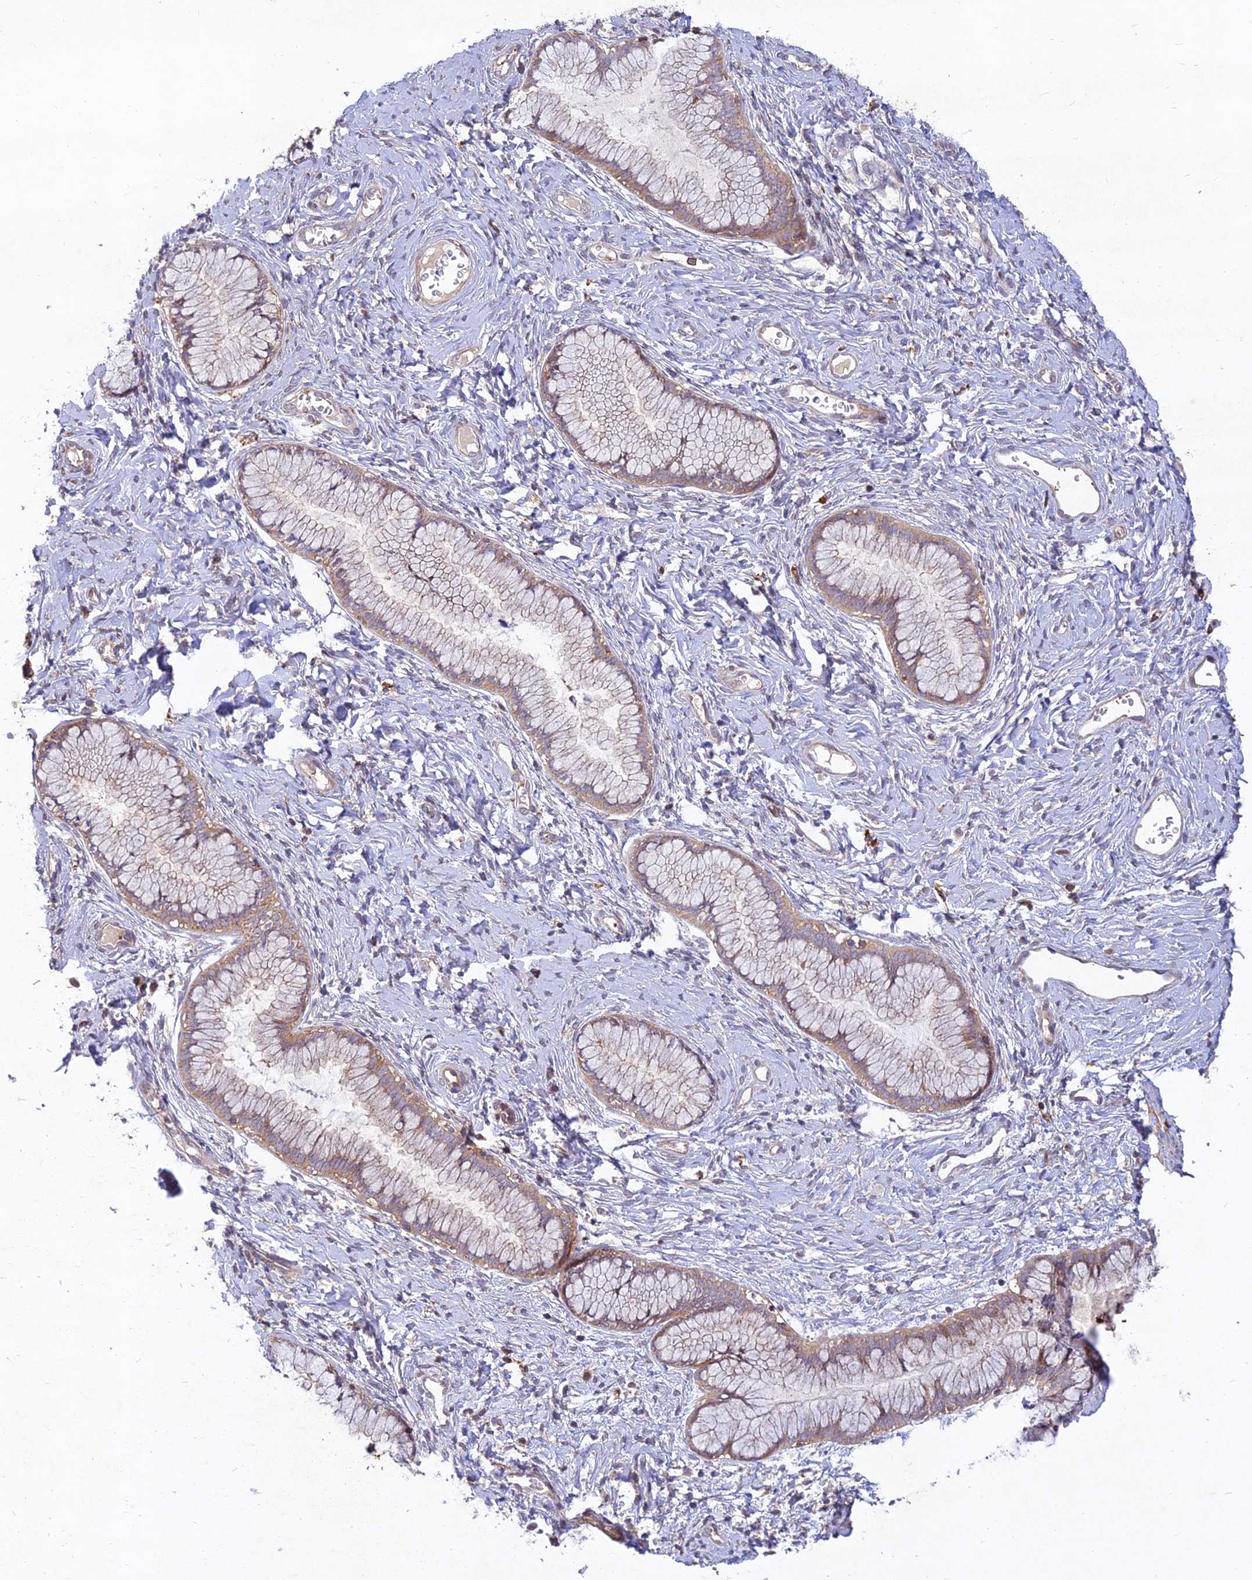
{"staining": {"intensity": "weak", "quantity": ">75%", "location": "cytoplasmic/membranous"}, "tissue": "cervix", "cell_type": "Glandular cells", "image_type": "normal", "snomed": [{"axis": "morphology", "description": "Normal tissue, NOS"}, {"axis": "topography", "description": "Cervix"}], "caption": "Immunohistochemical staining of normal cervix exhibits >75% levels of weak cytoplasmic/membranous protein expression in about >75% of glandular cells.", "gene": "RELCH", "patient": {"sex": "female", "age": 42}}